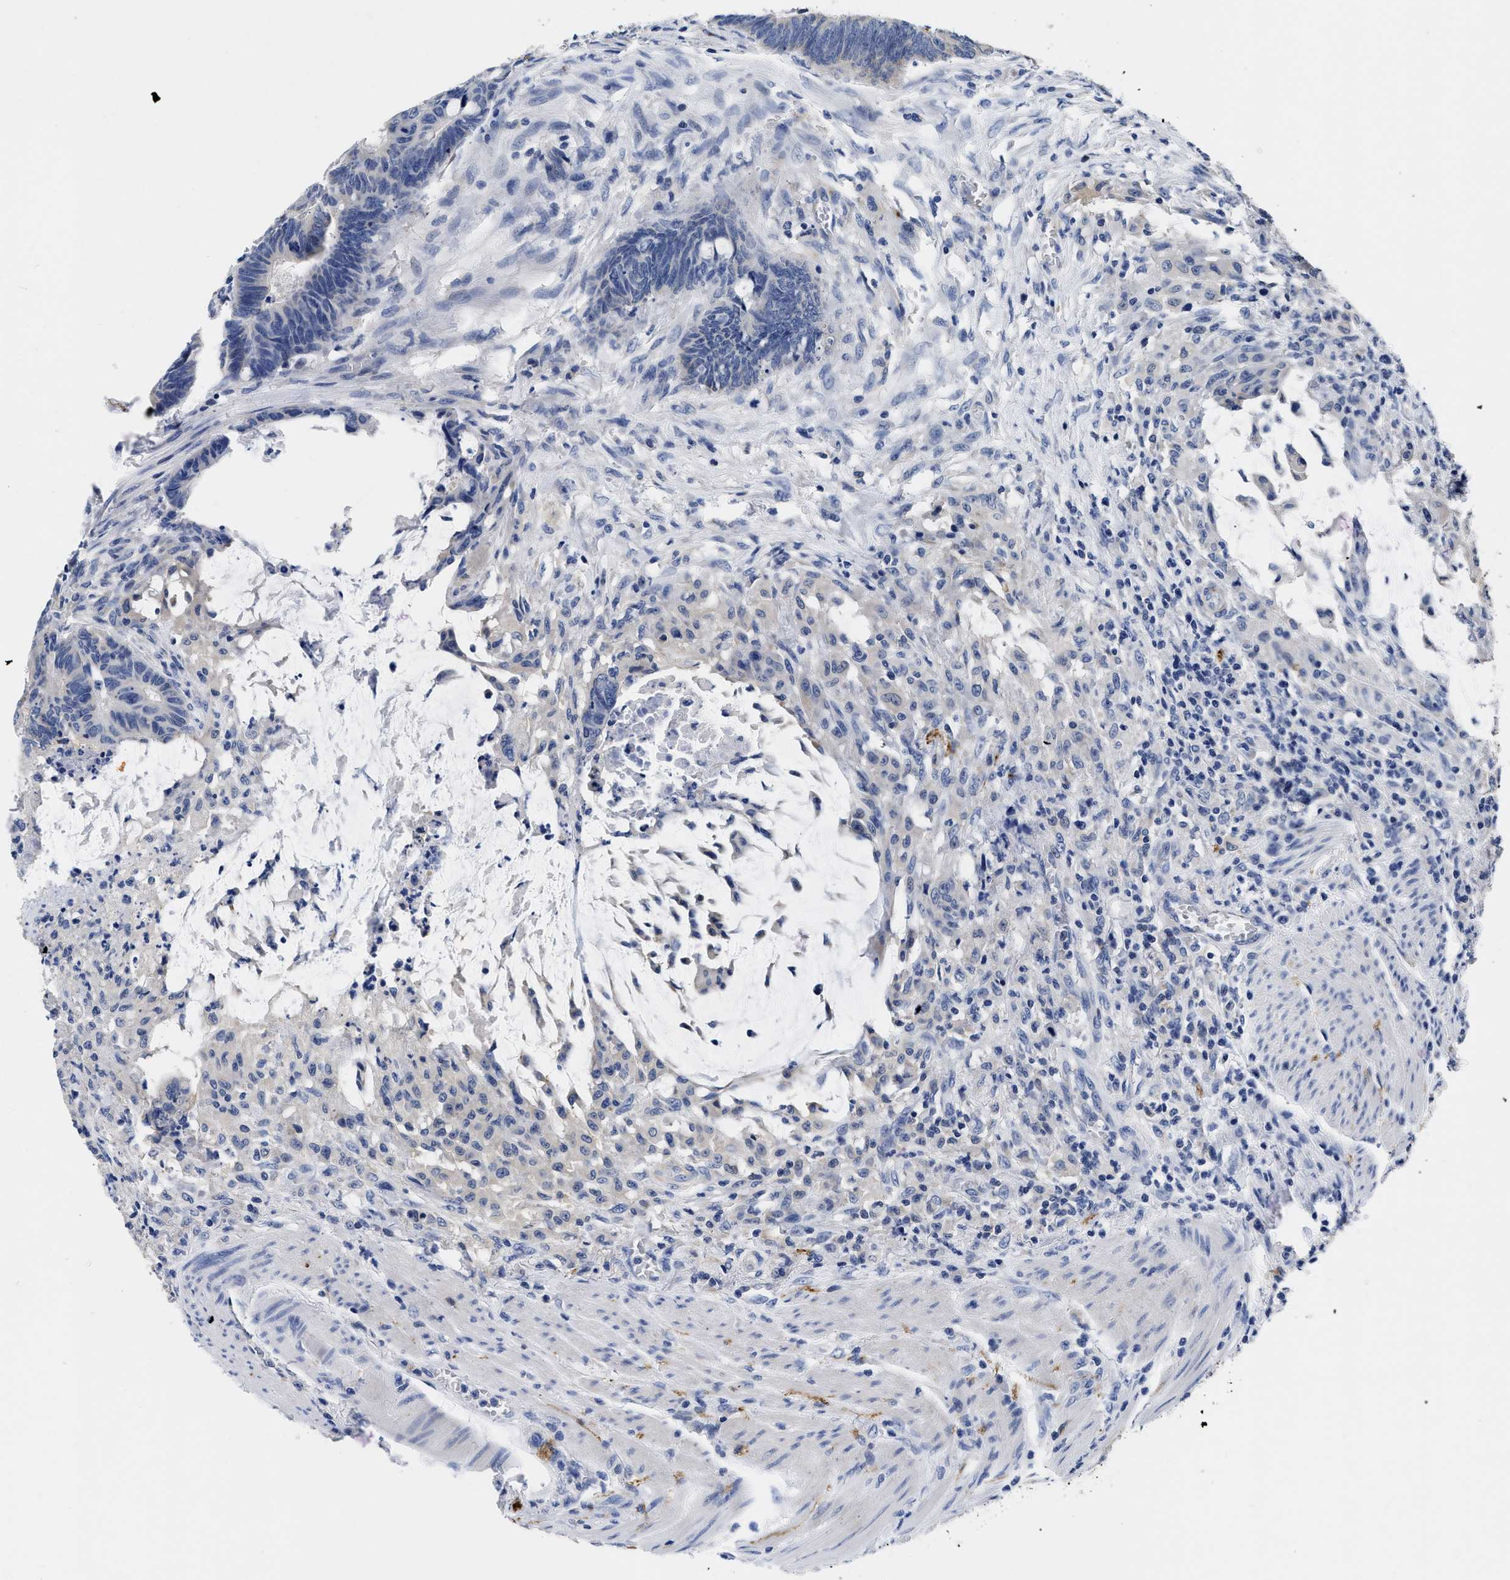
{"staining": {"intensity": "negative", "quantity": "none", "location": "none"}, "tissue": "colorectal cancer", "cell_type": "Tumor cells", "image_type": "cancer", "snomed": [{"axis": "morphology", "description": "Normal tissue, NOS"}, {"axis": "morphology", "description": "Adenocarcinoma, NOS"}, {"axis": "topography", "description": "Rectum"}, {"axis": "topography", "description": "Peripheral nerve tissue"}], "caption": "DAB (3,3'-diaminobenzidine) immunohistochemical staining of human colorectal cancer demonstrates no significant expression in tumor cells.", "gene": "SLC35F1", "patient": {"sex": "male", "age": 92}}